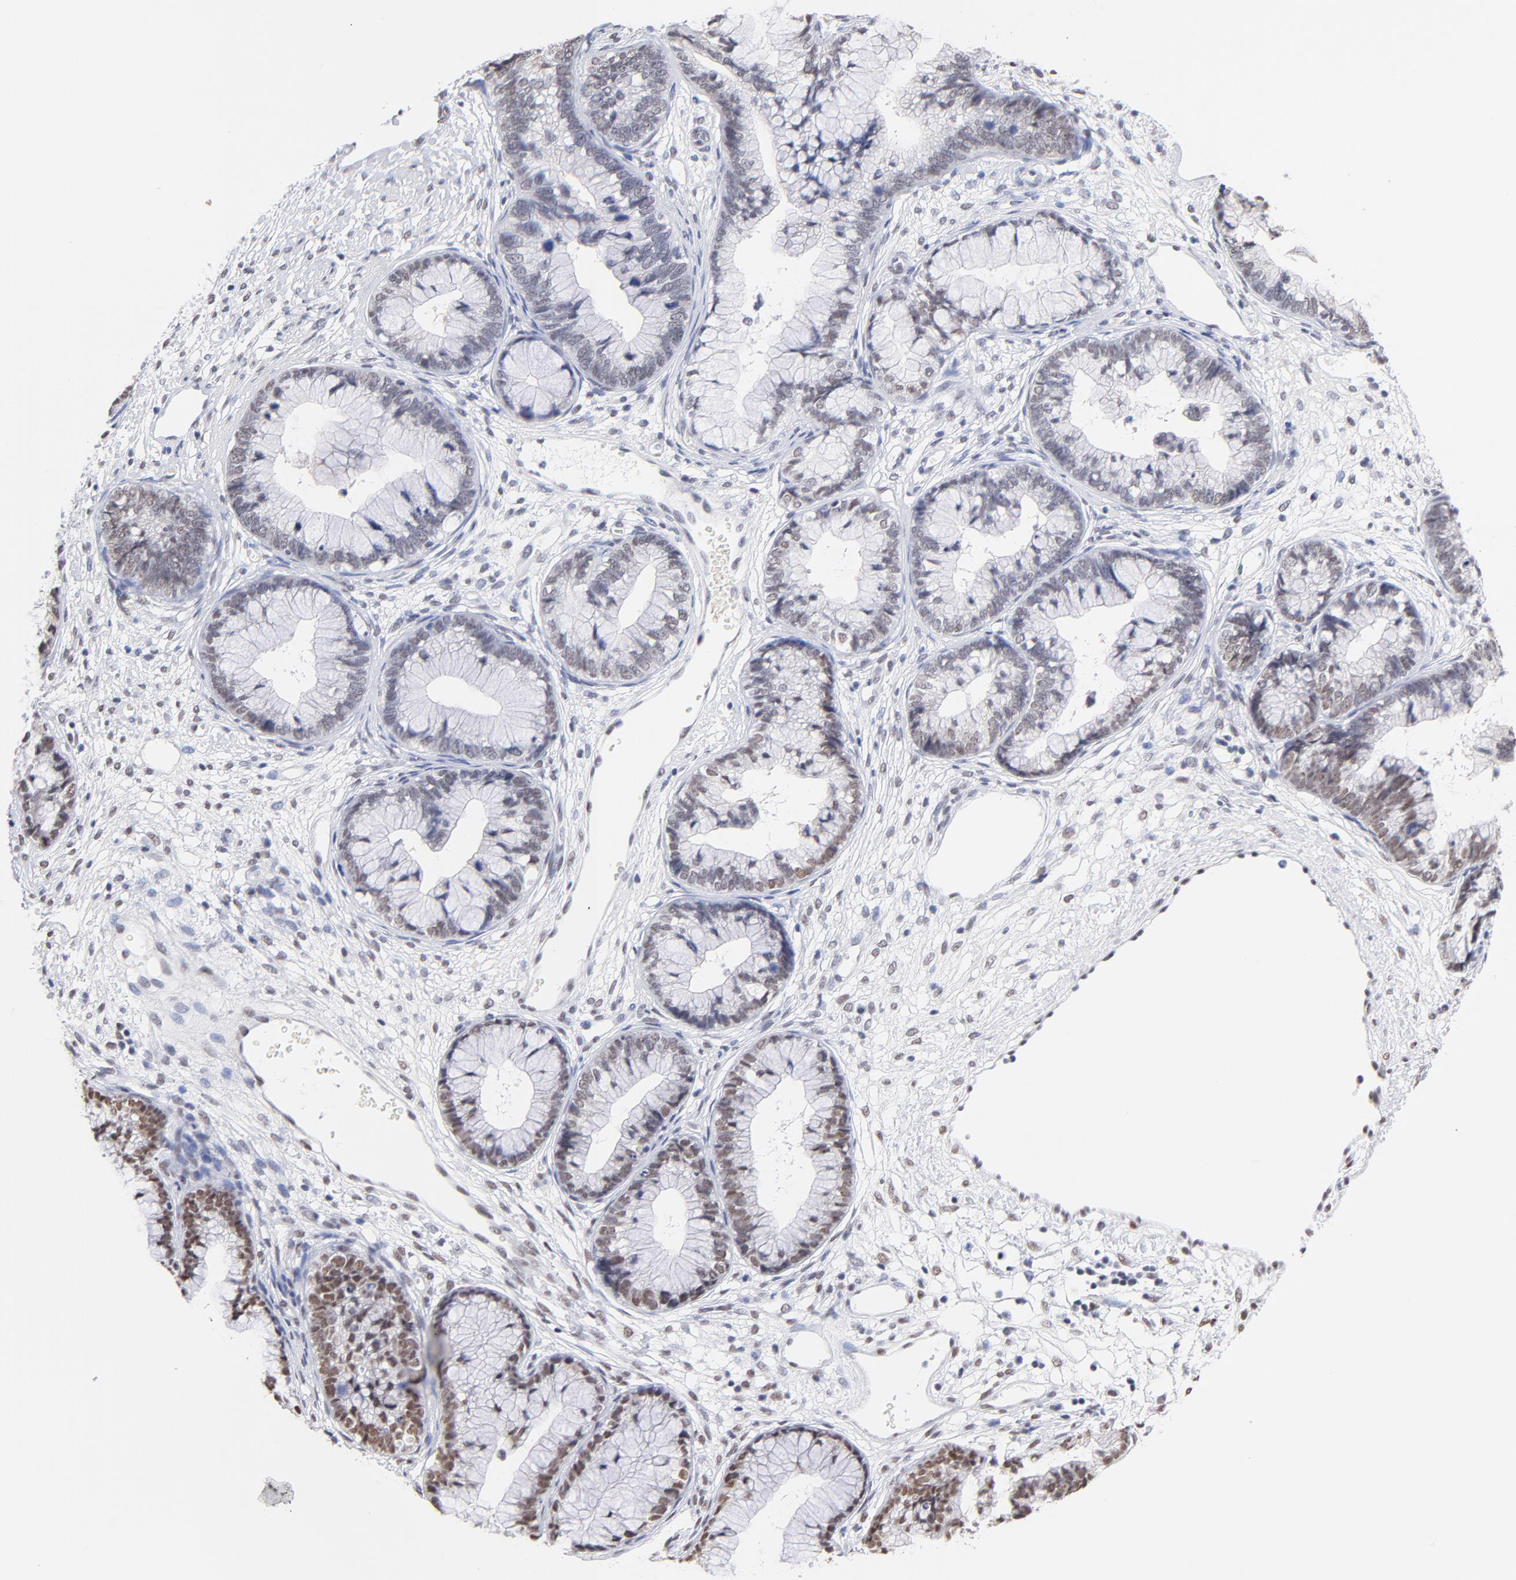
{"staining": {"intensity": "weak", "quantity": "25%-75%", "location": "nuclear"}, "tissue": "cervical cancer", "cell_type": "Tumor cells", "image_type": "cancer", "snomed": [{"axis": "morphology", "description": "Adenocarcinoma, NOS"}, {"axis": "topography", "description": "Cervix"}], "caption": "This photomicrograph demonstrates cervical cancer (adenocarcinoma) stained with IHC to label a protein in brown. The nuclear of tumor cells show weak positivity for the protein. Nuclei are counter-stained blue.", "gene": "ZNF74", "patient": {"sex": "female", "age": 44}}